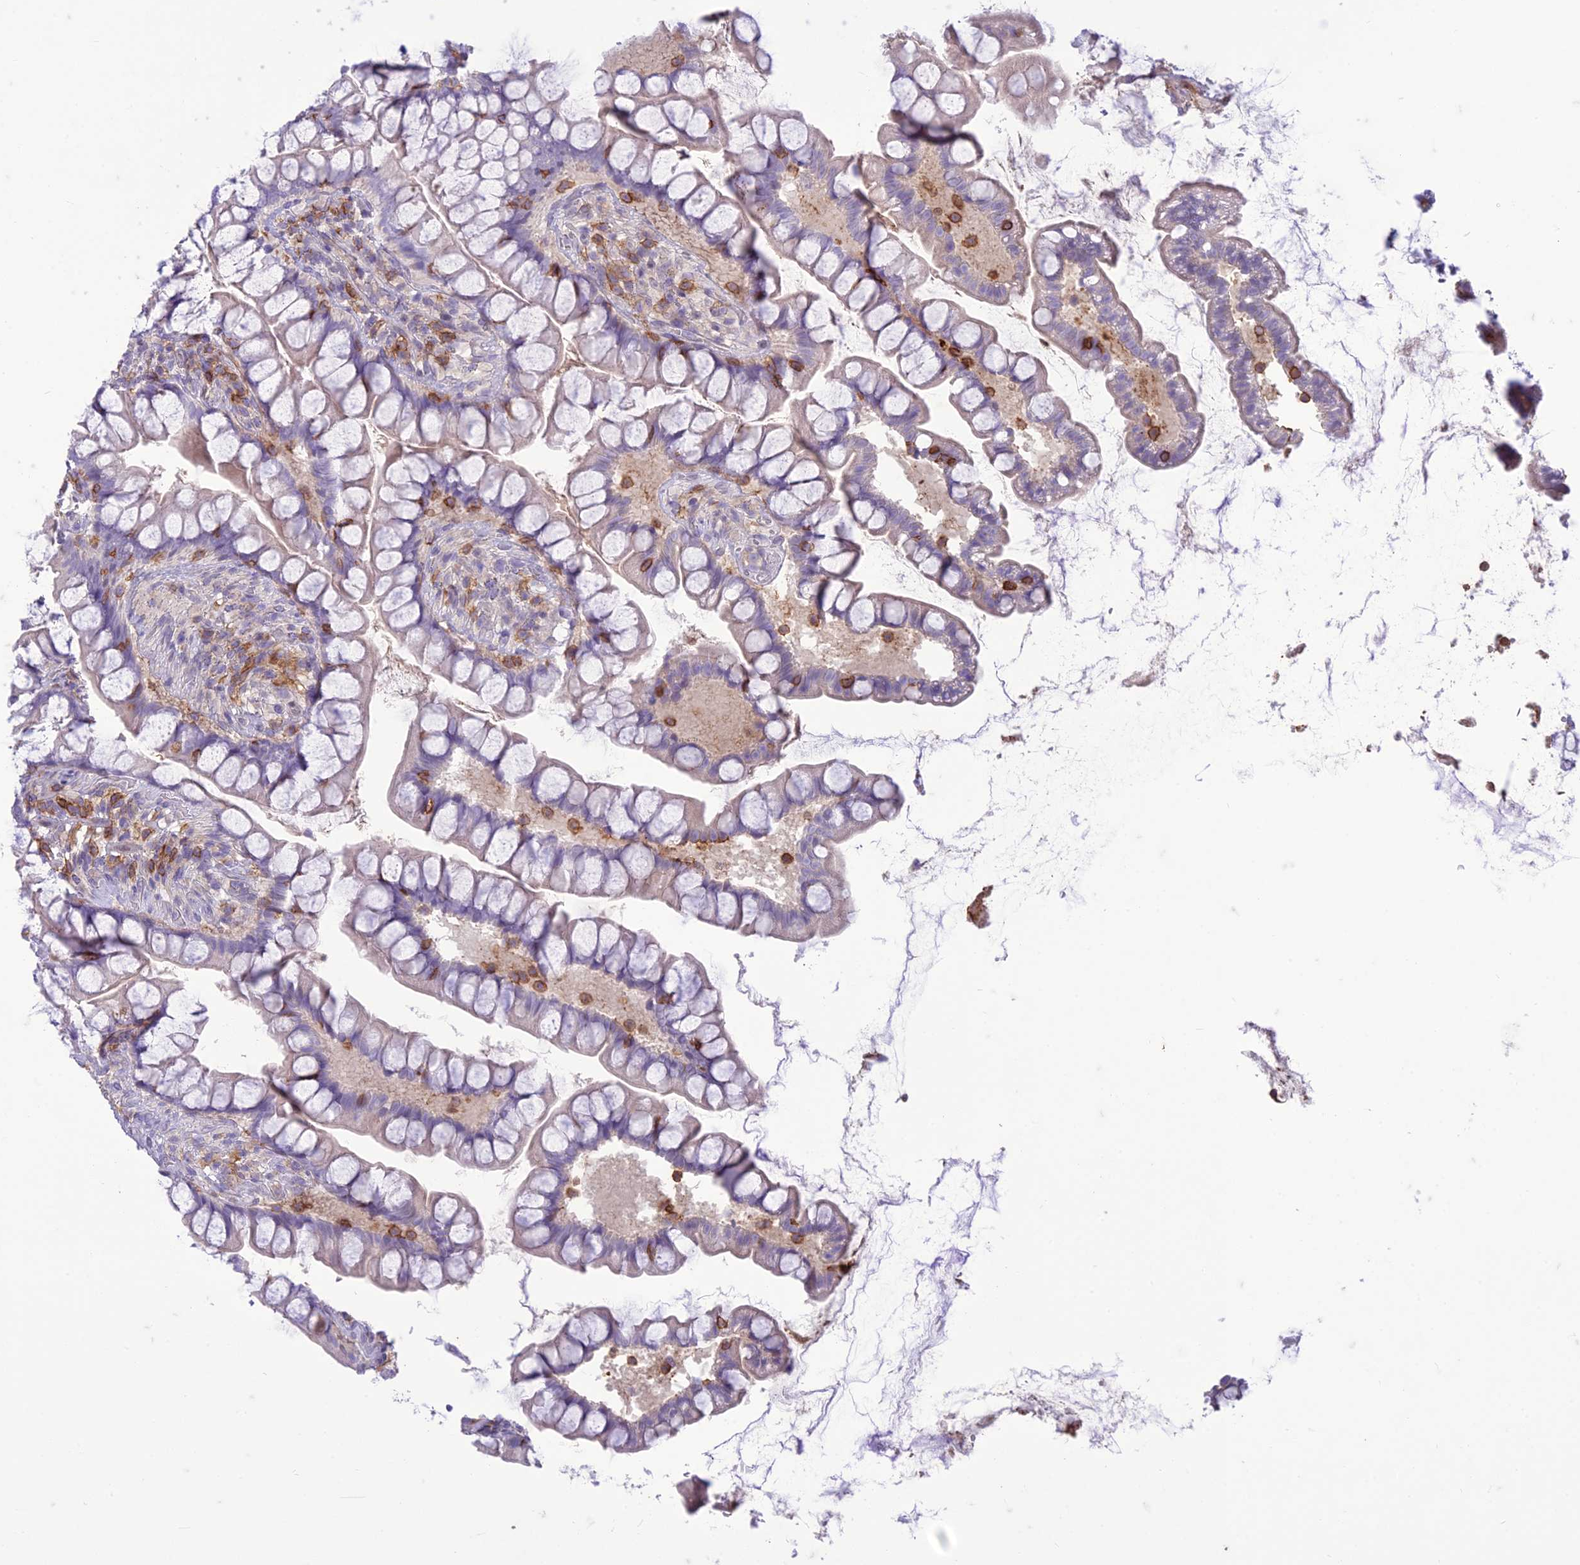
{"staining": {"intensity": "negative", "quantity": "none", "location": "none"}, "tissue": "small intestine", "cell_type": "Glandular cells", "image_type": "normal", "snomed": [{"axis": "morphology", "description": "Normal tissue, NOS"}, {"axis": "topography", "description": "Small intestine"}], "caption": "Immunohistochemistry (IHC) image of benign small intestine stained for a protein (brown), which shows no positivity in glandular cells.", "gene": "ITGAE", "patient": {"sex": "male", "age": 70}}